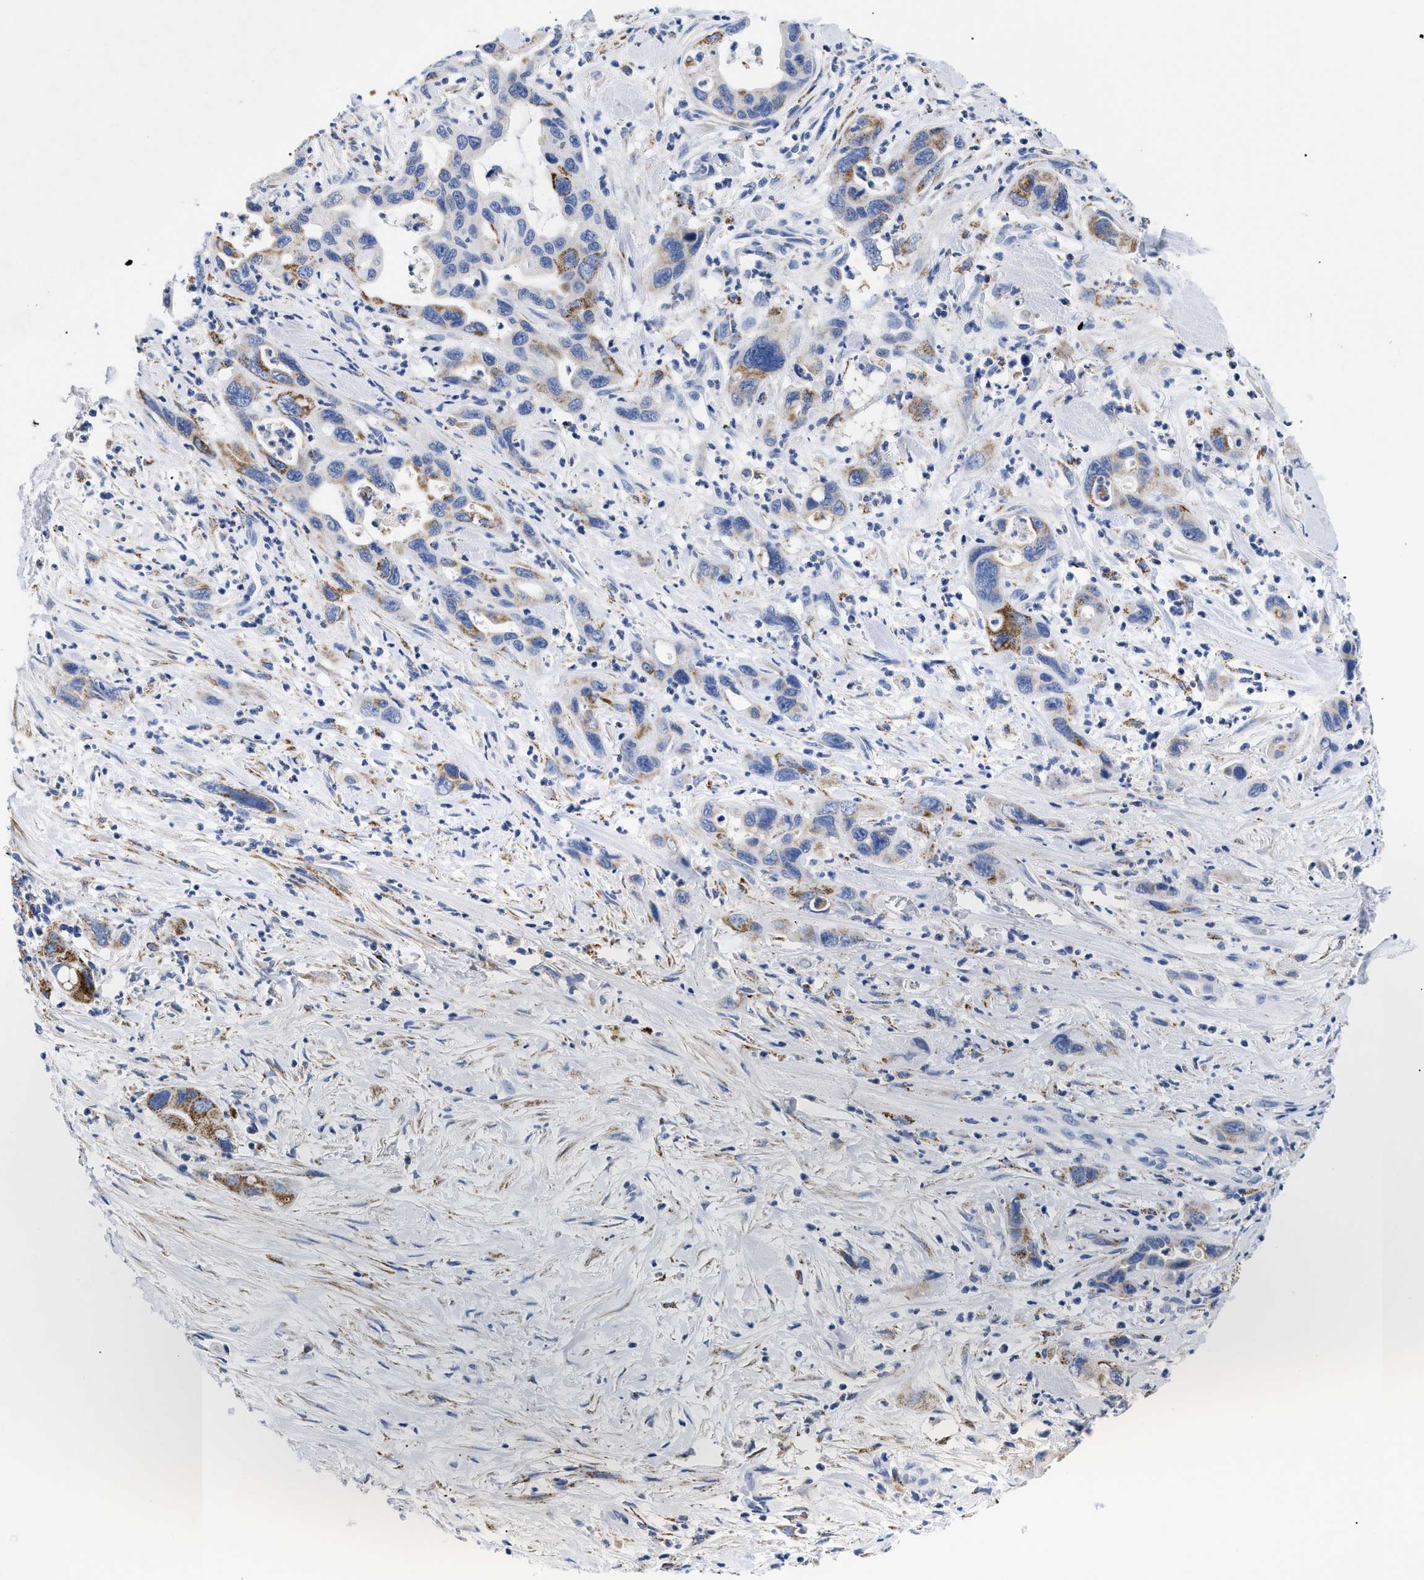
{"staining": {"intensity": "moderate", "quantity": "25%-75%", "location": "cytoplasmic/membranous"}, "tissue": "pancreatic cancer", "cell_type": "Tumor cells", "image_type": "cancer", "snomed": [{"axis": "morphology", "description": "Adenocarcinoma, NOS"}, {"axis": "topography", "description": "Pancreas"}], "caption": "About 25%-75% of tumor cells in human pancreatic cancer (adenocarcinoma) show moderate cytoplasmic/membranous protein expression as visualized by brown immunohistochemical staining.", "gene": "GPR149", "patient": {"sex": "female", "age": 70}}